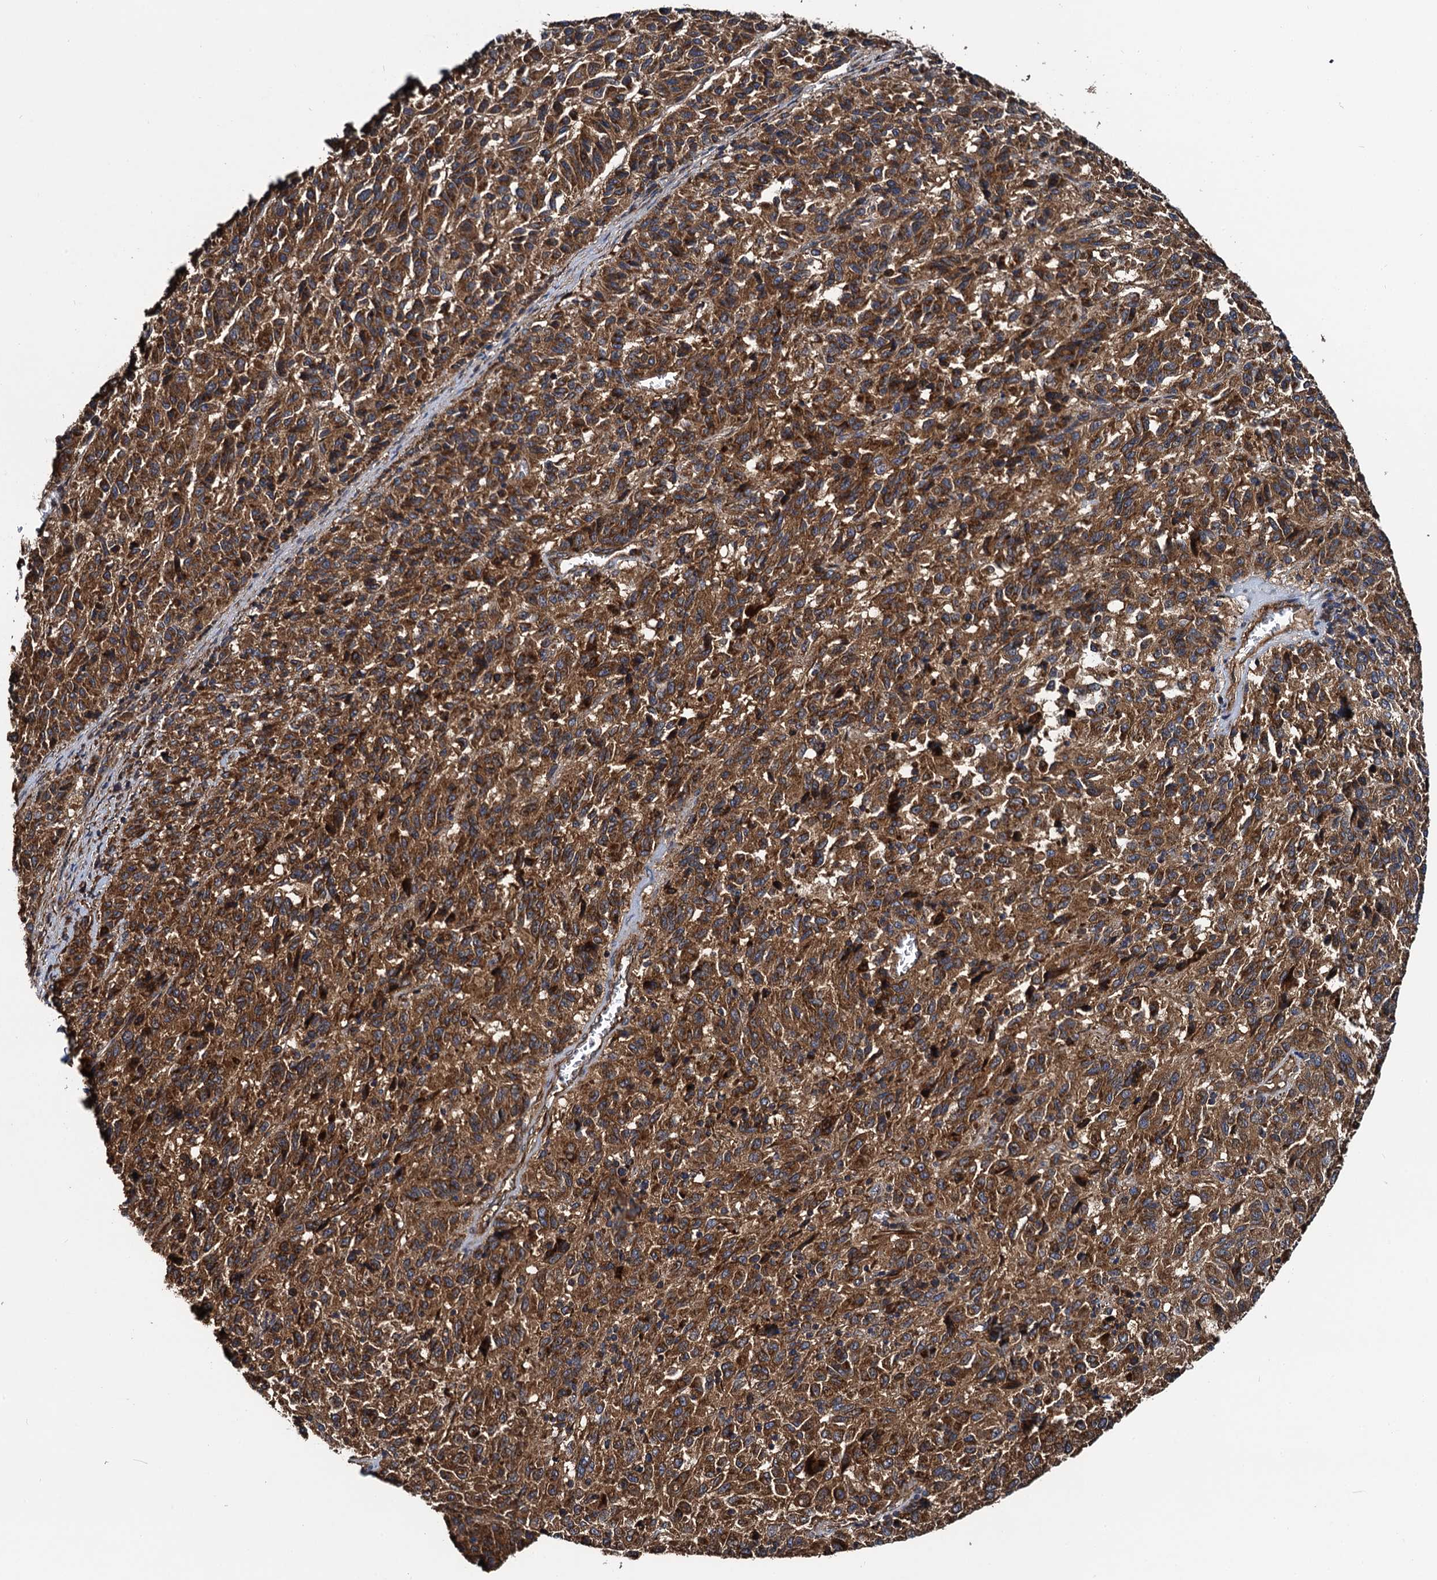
{"staining": {"intensity": "strong", "quantity": ">75%", "location": "cytoplasmic/membranous"}, "tissue": "melanoma", "cell_type": "Tumor cells", "image_type": "cancer", "snomed": [{"axis": "morphology", "description": "Malignant melanoma, Metastatic site"}, {"axis": "topography", "description": "Lung"}], "caption": "IHC micrograph of human malignant melanoma (metastatic site) stained for a protein (brown), which exhibits high levels of strong cytoplasmic/membranous staining in about >75% of tumor cells.", "gene": "NEK1", "patient": {"sex": "male", "age": 64}}